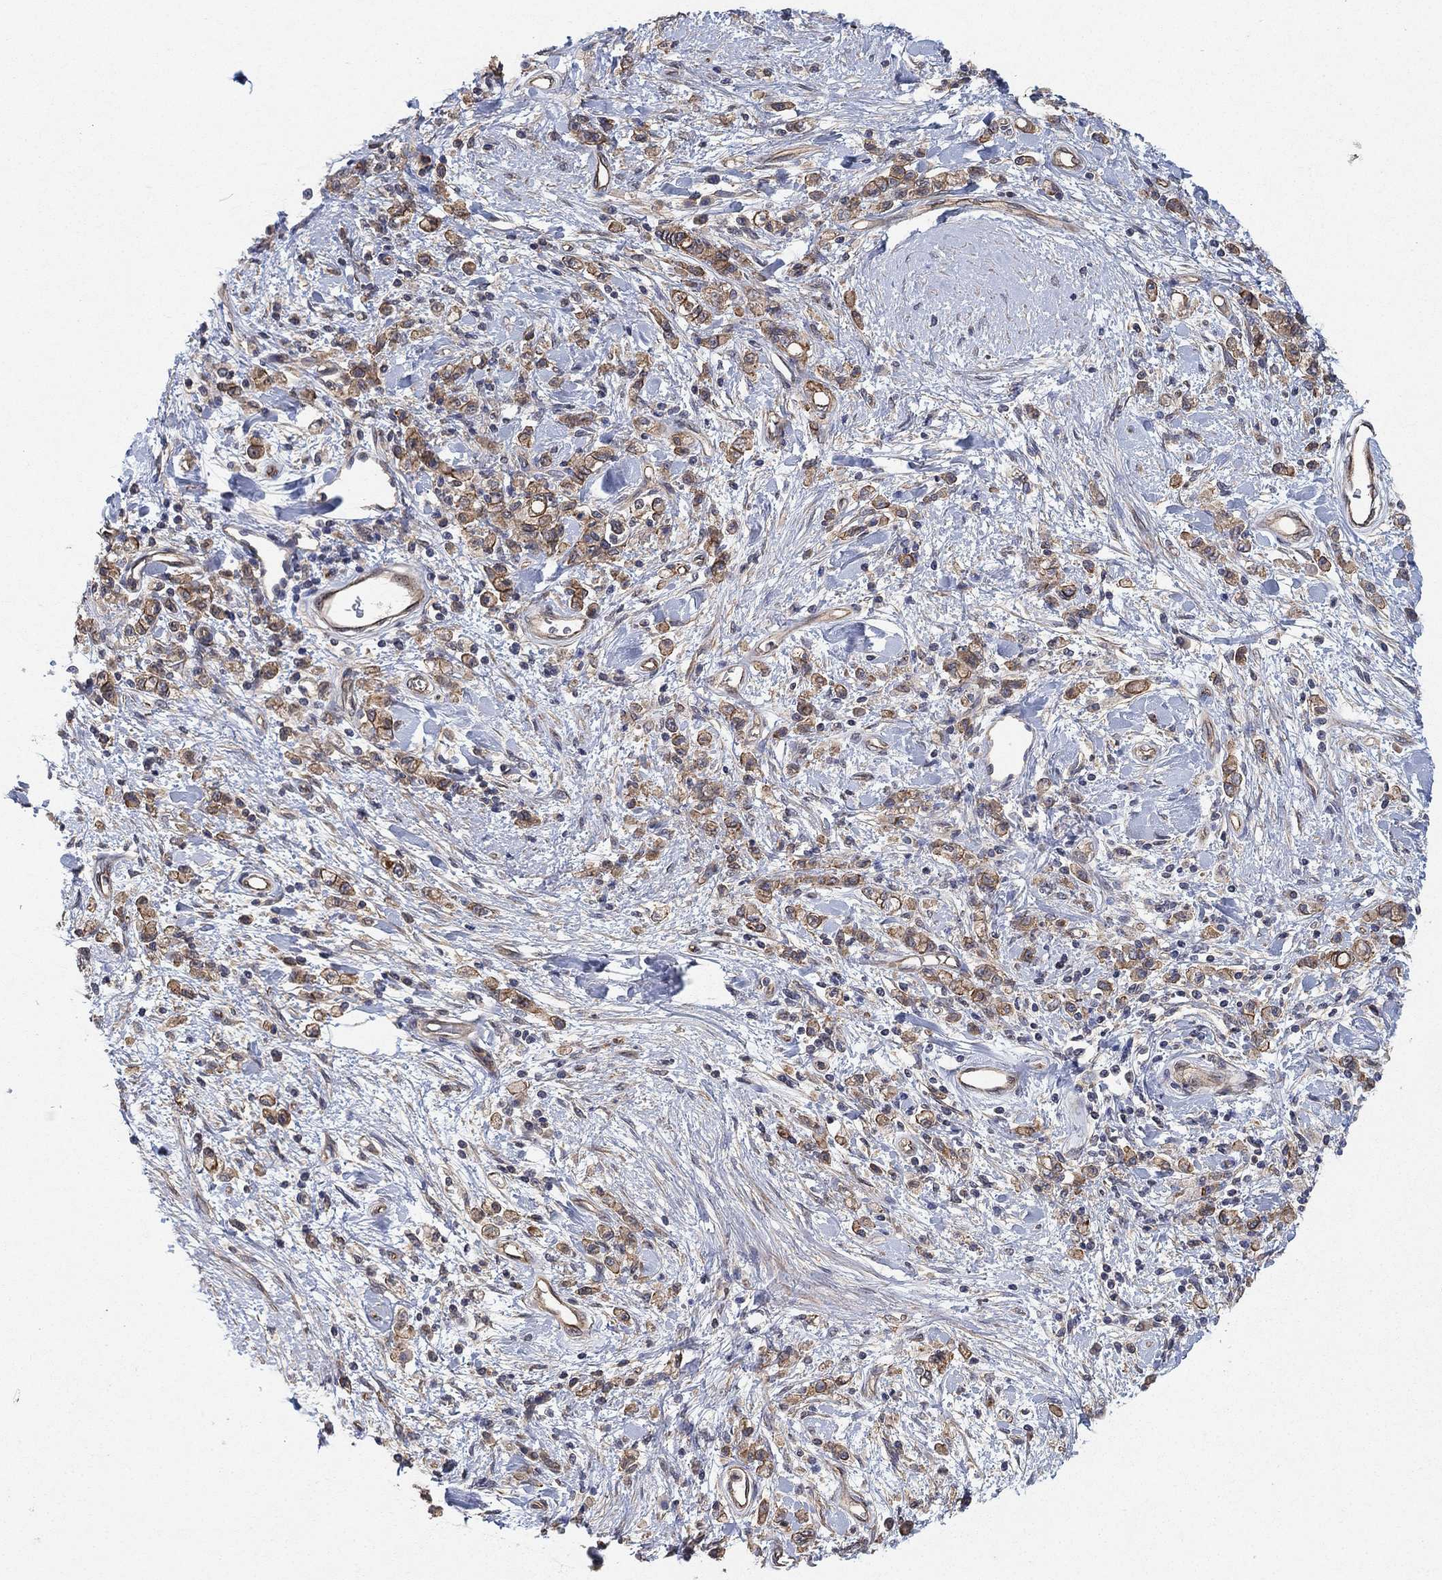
{"staining": {"intensity": "moderate", "quantity": "25%-75%", "location": "cytoplasmic/membranous"}, "tissue": "stomach cancer", "cell_type": "Tumor cells", "image_type": "cancer", "snomed": [{"axis": "morphology", "description": "Adenocarcinoma, NOS"}, {"axis": "topography", "description": "Stomach"}], "caption": "Immunohistochemical staining of stomach cancer shows moderate cytoplasmic/membranous protein staining in about 25%-75% of tumor cells.", "gene": "MCUR1", "patient": {"sex": "male", "age": 77}}